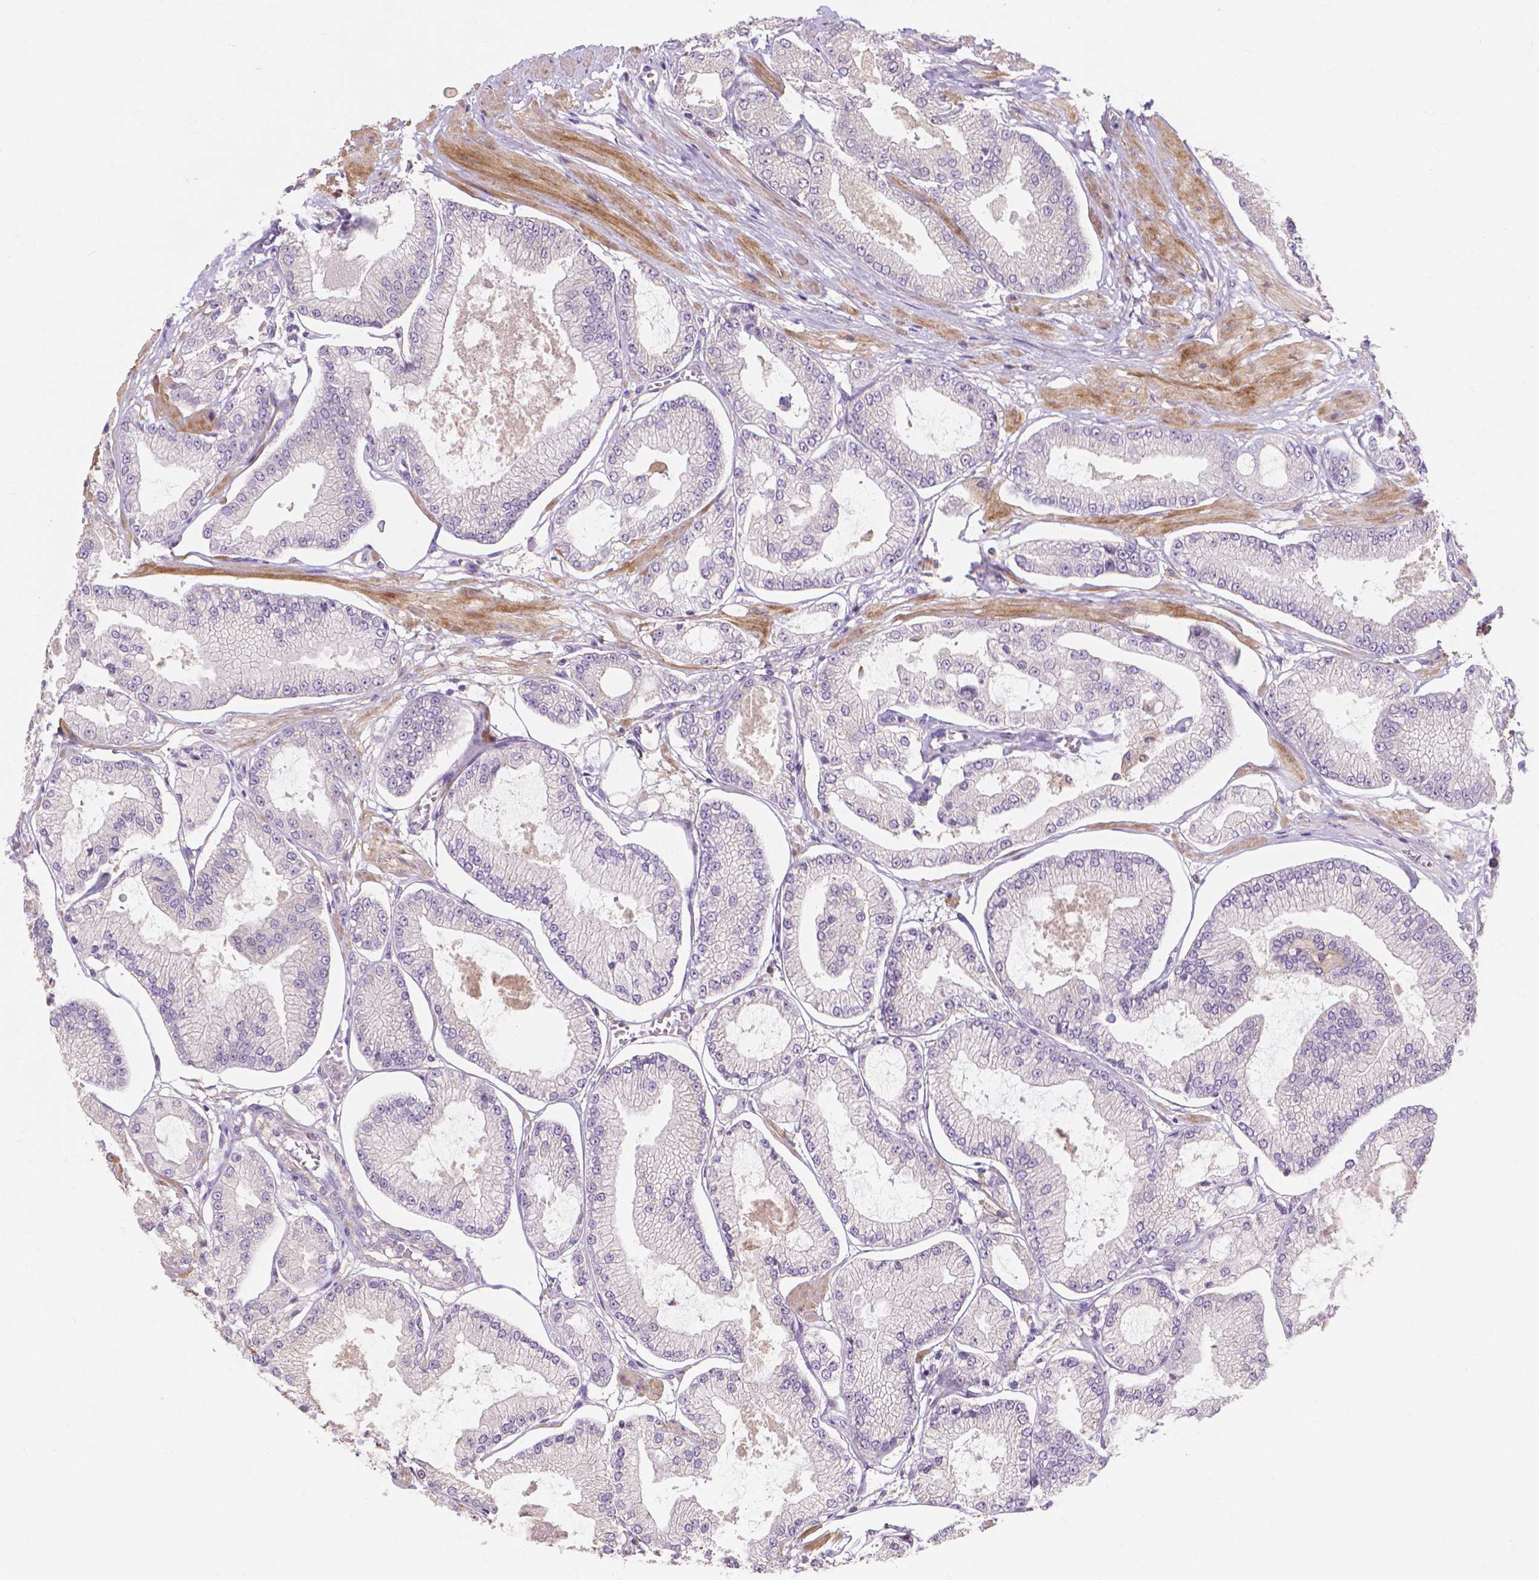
{"staining": {"intensity": "negative", "quantity": "none", "location": "none"}, "tissue": "prostate cancer", "cell_type": "Tumor cells", "image_type": "cancer", "snomed": [{"axis": "morphology", "description": "Adenocarcinoma, Low grade"}, {"axis": "topography", "description": "Prostate"}], "caption": "Immunohistochemical staining of prostate cancer shows no significant staining in tumor cells.", "gene": "PRDM13", "patient": {"sex": "male", "age": 55}}